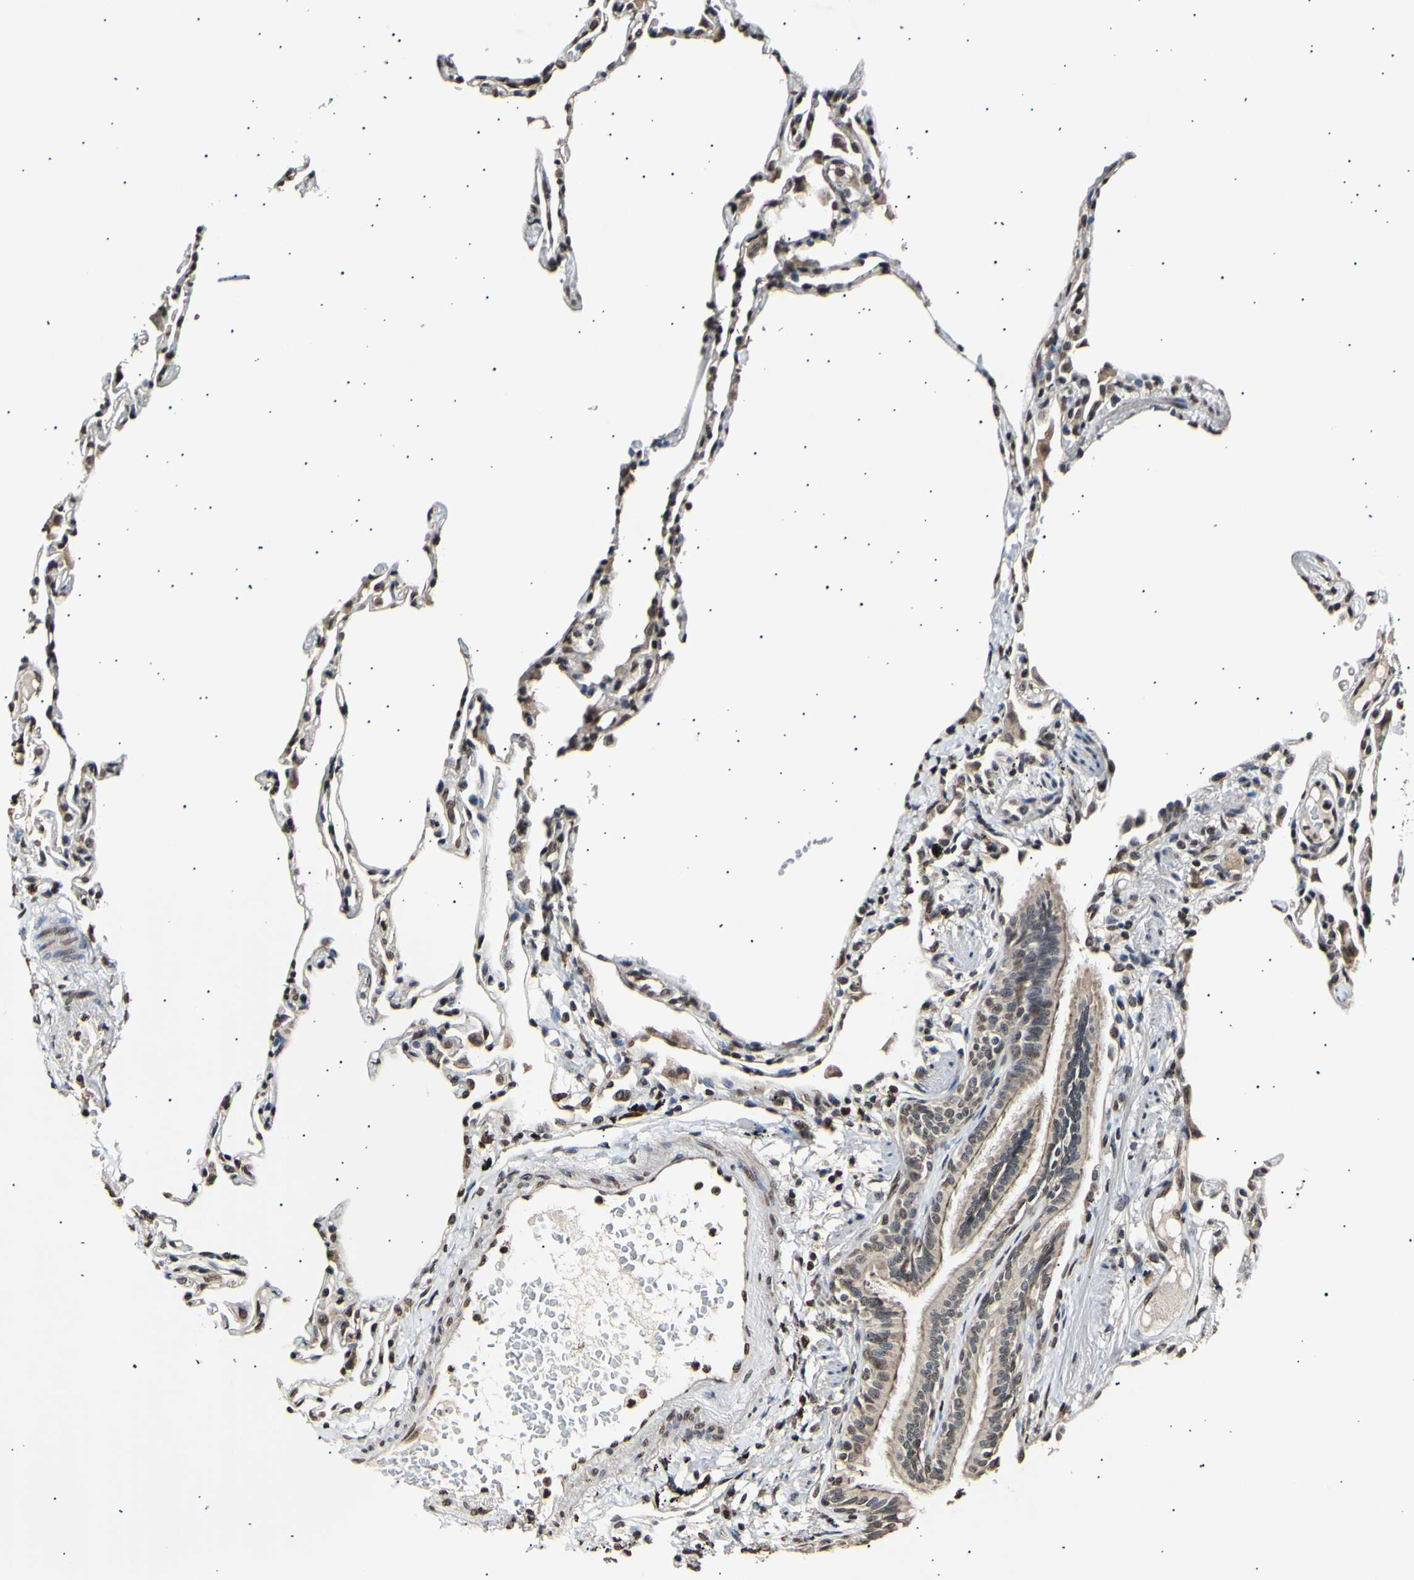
{"staining": {"intensity": "moderate", "quantity": ">75%", "location": "nuclear"}, "tissue": "lung", "cell_type": "Alveolar cells", "image_type": "normal", "snomed": [{"axis": "morphology", "description": "Normal tissue, NOS"}, {"axis": "topography", "description": "Lung"}], "caption": "Brown immunohistochemical staining in benign lung displays moderate nuclear staining in approximately >75% of alveolar cells. (IHC, brightfield microscopy, high magnification).", "gene": "ANAPC7", "patient": {"sex": "female", "age": 49}}